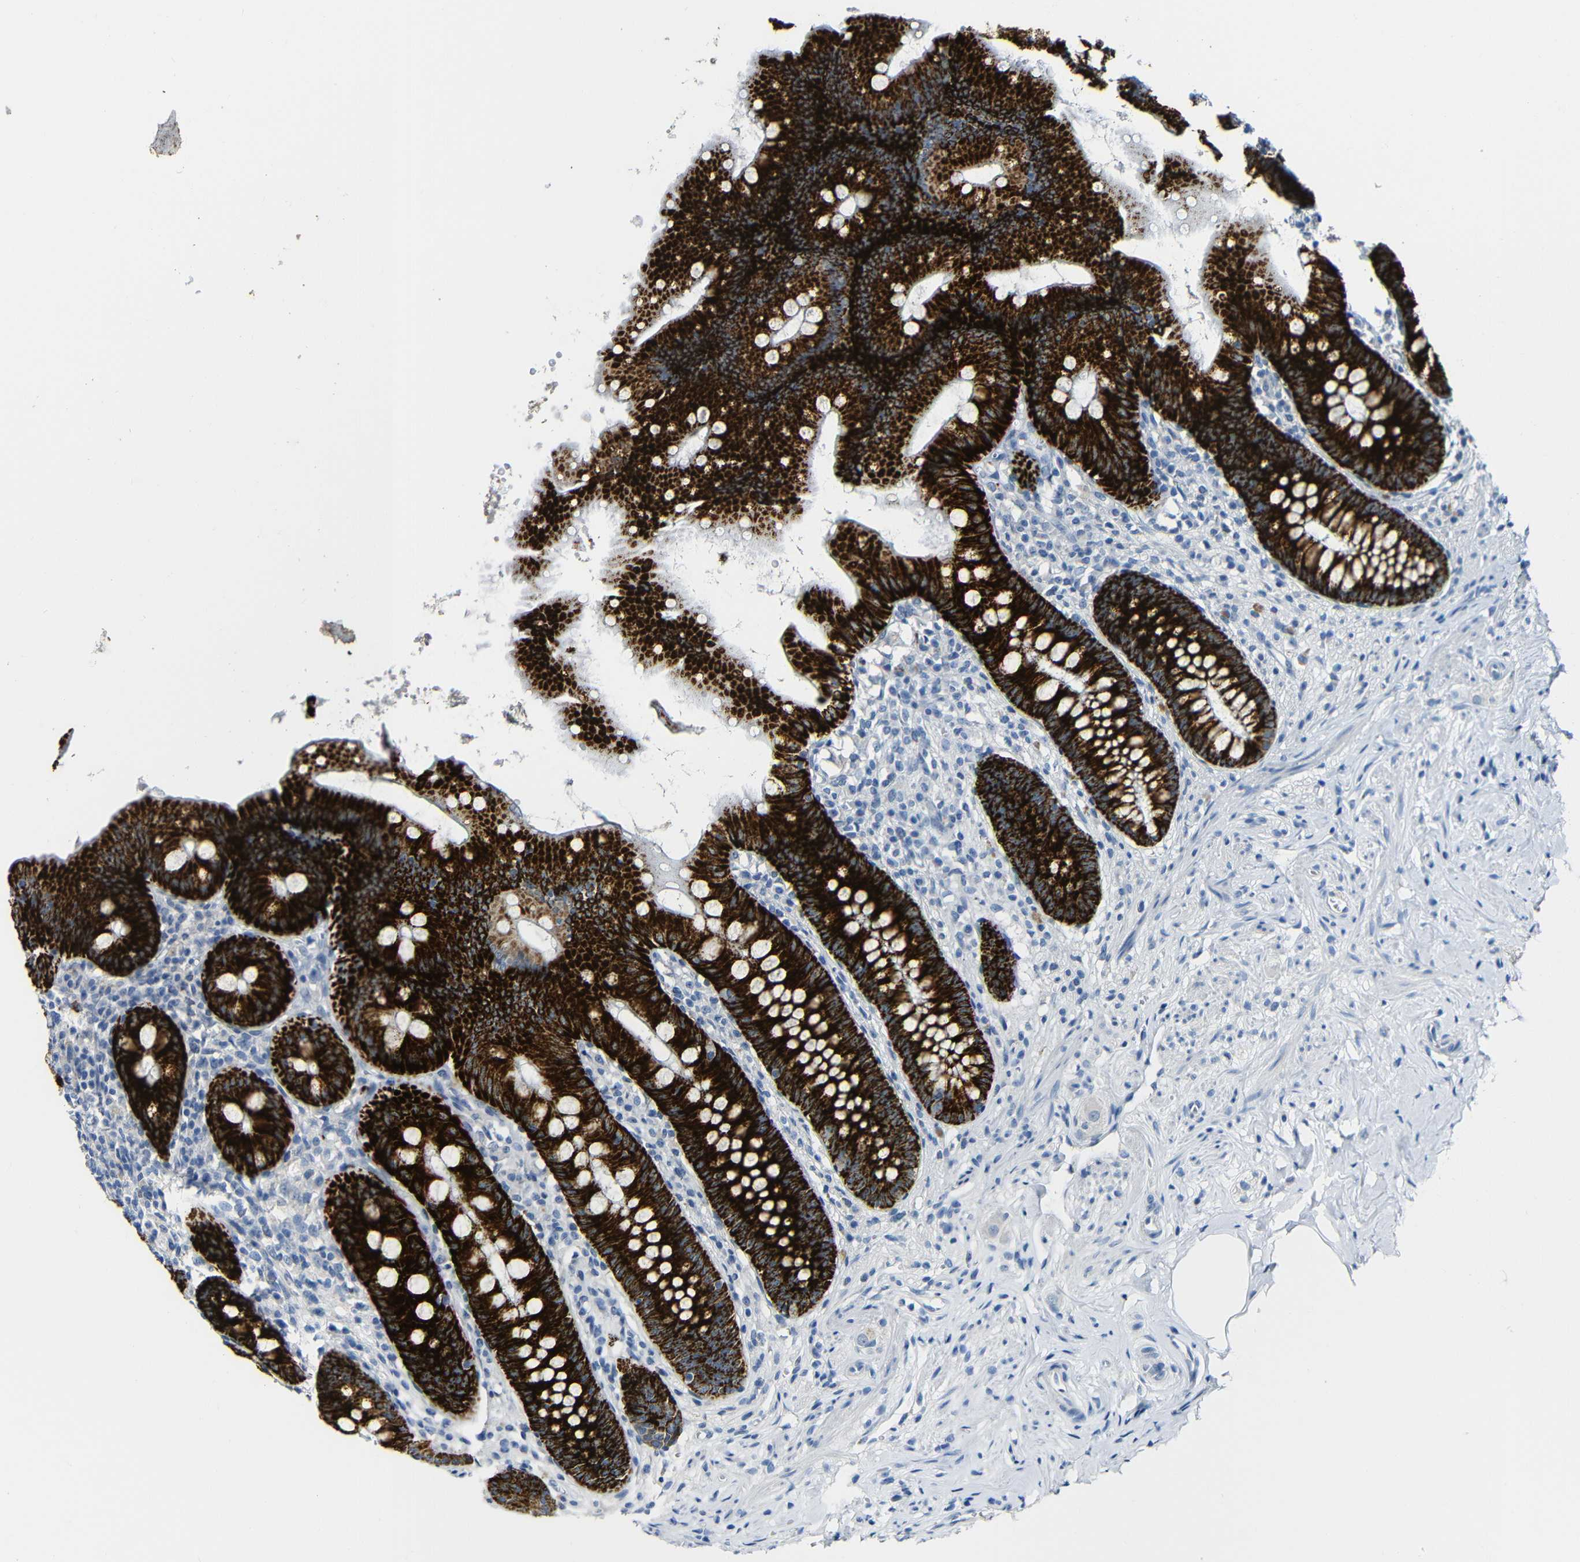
{"staining": {"intensity": "strong", "quantity": ">75%", "location": "cytoplasmic/membranous"}, "tissue": "appendix", "cell_type": "Glandular cells", "image_type": "normal", "snomed": [{"axis": "morphology", "description": "Normal tissue, NOS"}, {"axis": "topography", "description": "Appendix"}], "caption": "This histopathology image displays IHC staining of normal human appendix, with high strong cytoplasmic/membranous positivity in approximately >75% of glandular cells.", "gene": "C15orf48", "patient": {"sex": "male", "age": 56}}